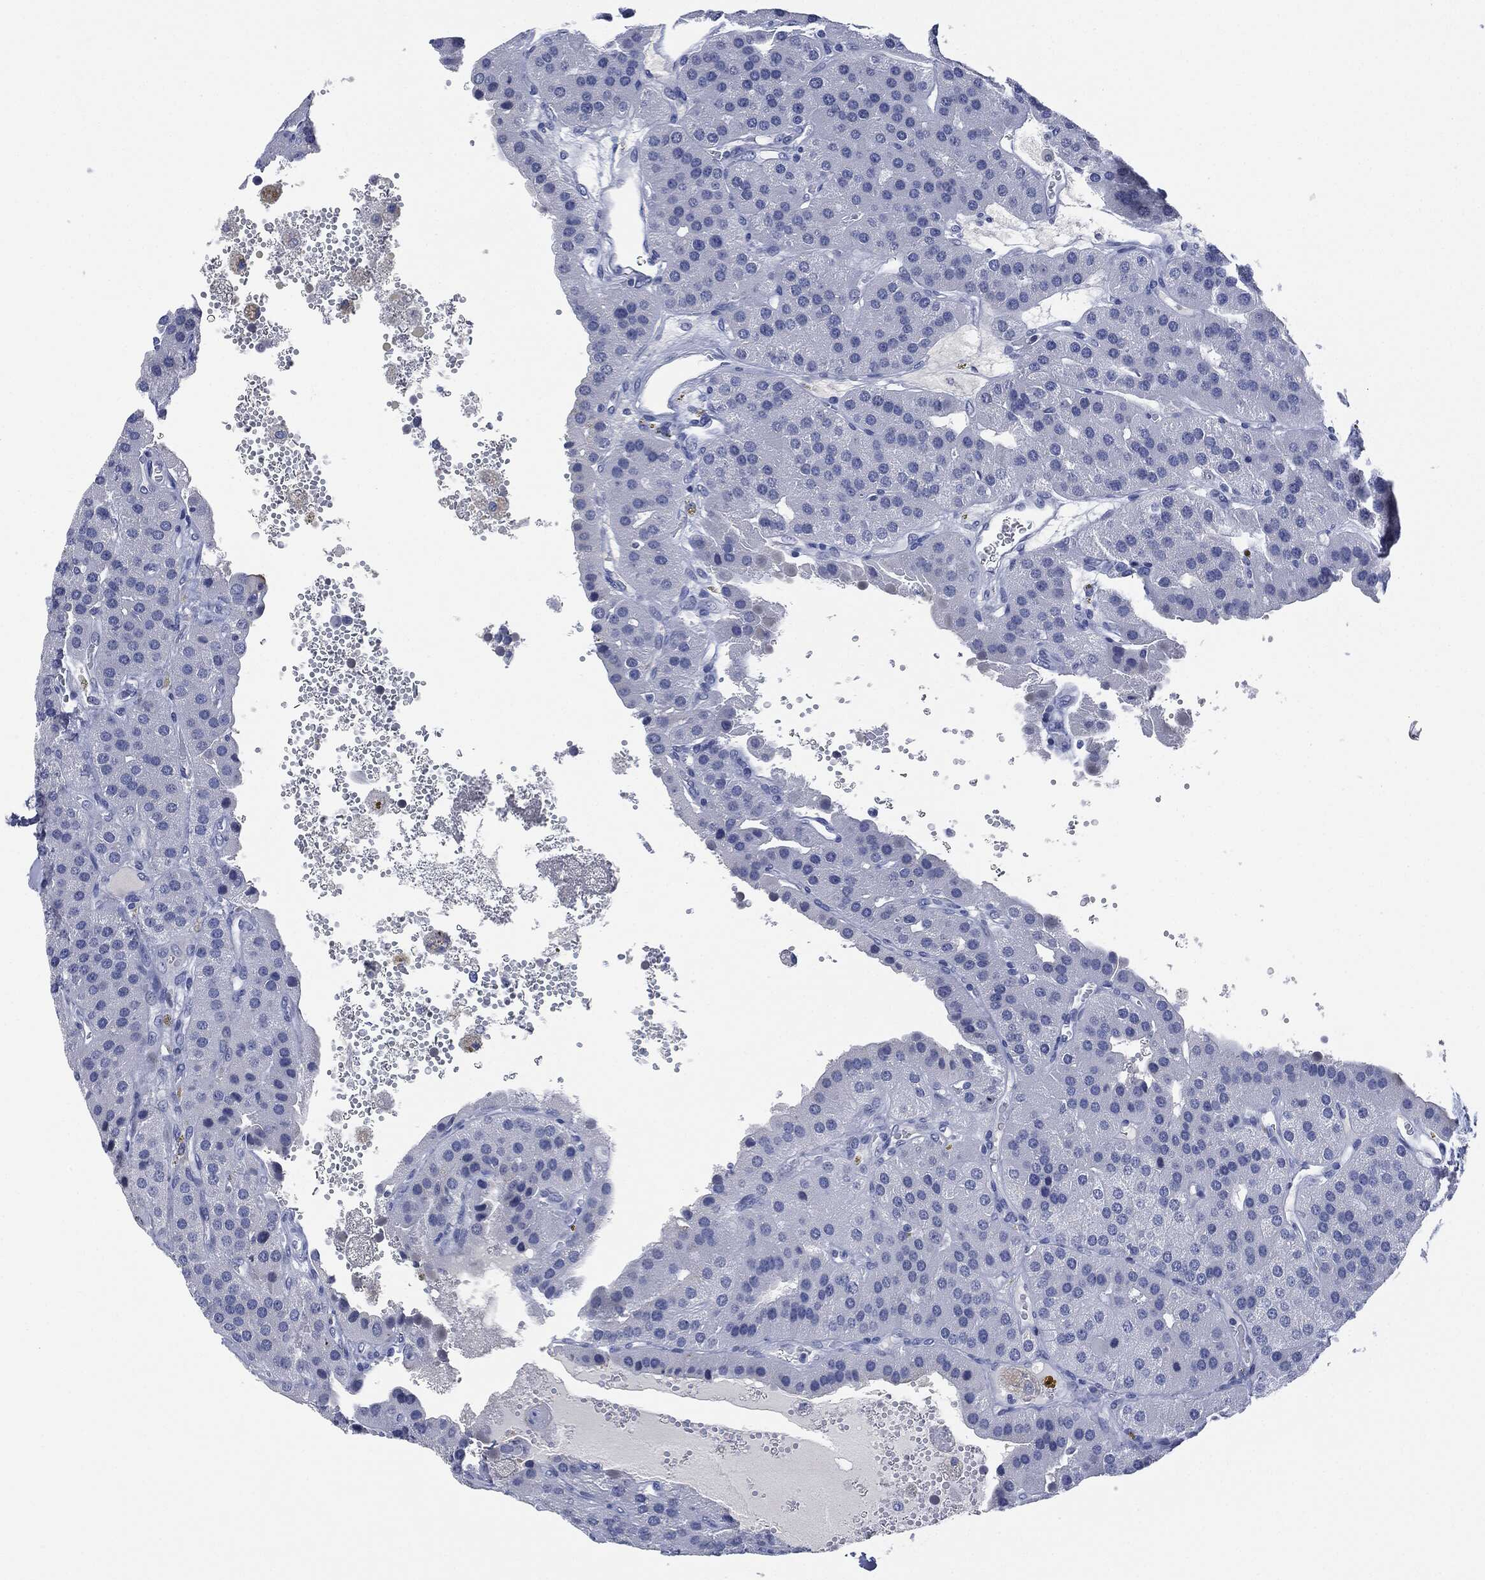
{"staining": {"intensity": "negative", "quantity": "none", "location": "none"}, "tissue": "parathyroid gland", "cell_type": "Glandular cells", "image_type": "normal", "snomed": [{"axis": "morphology", "description": "Normal tissue, NOS"}, {"axis": "morphology", "description": "Adenoma, NOS"}, {"axis": "topography", "description": "Parathyroid gland"}], "caption": "A high-resolution photomicrograph shows immunohistochemistry staining of unremarkable parathyroid gland, which displays no significant positivity in glandular cells. Brightfield microscopy of immunohistochemistry stained with DAB (brown) and hematoxylin (blue), captured at high magnification.", "gene": "MUC16", "patient": {"sex": "female", "age": 86}}